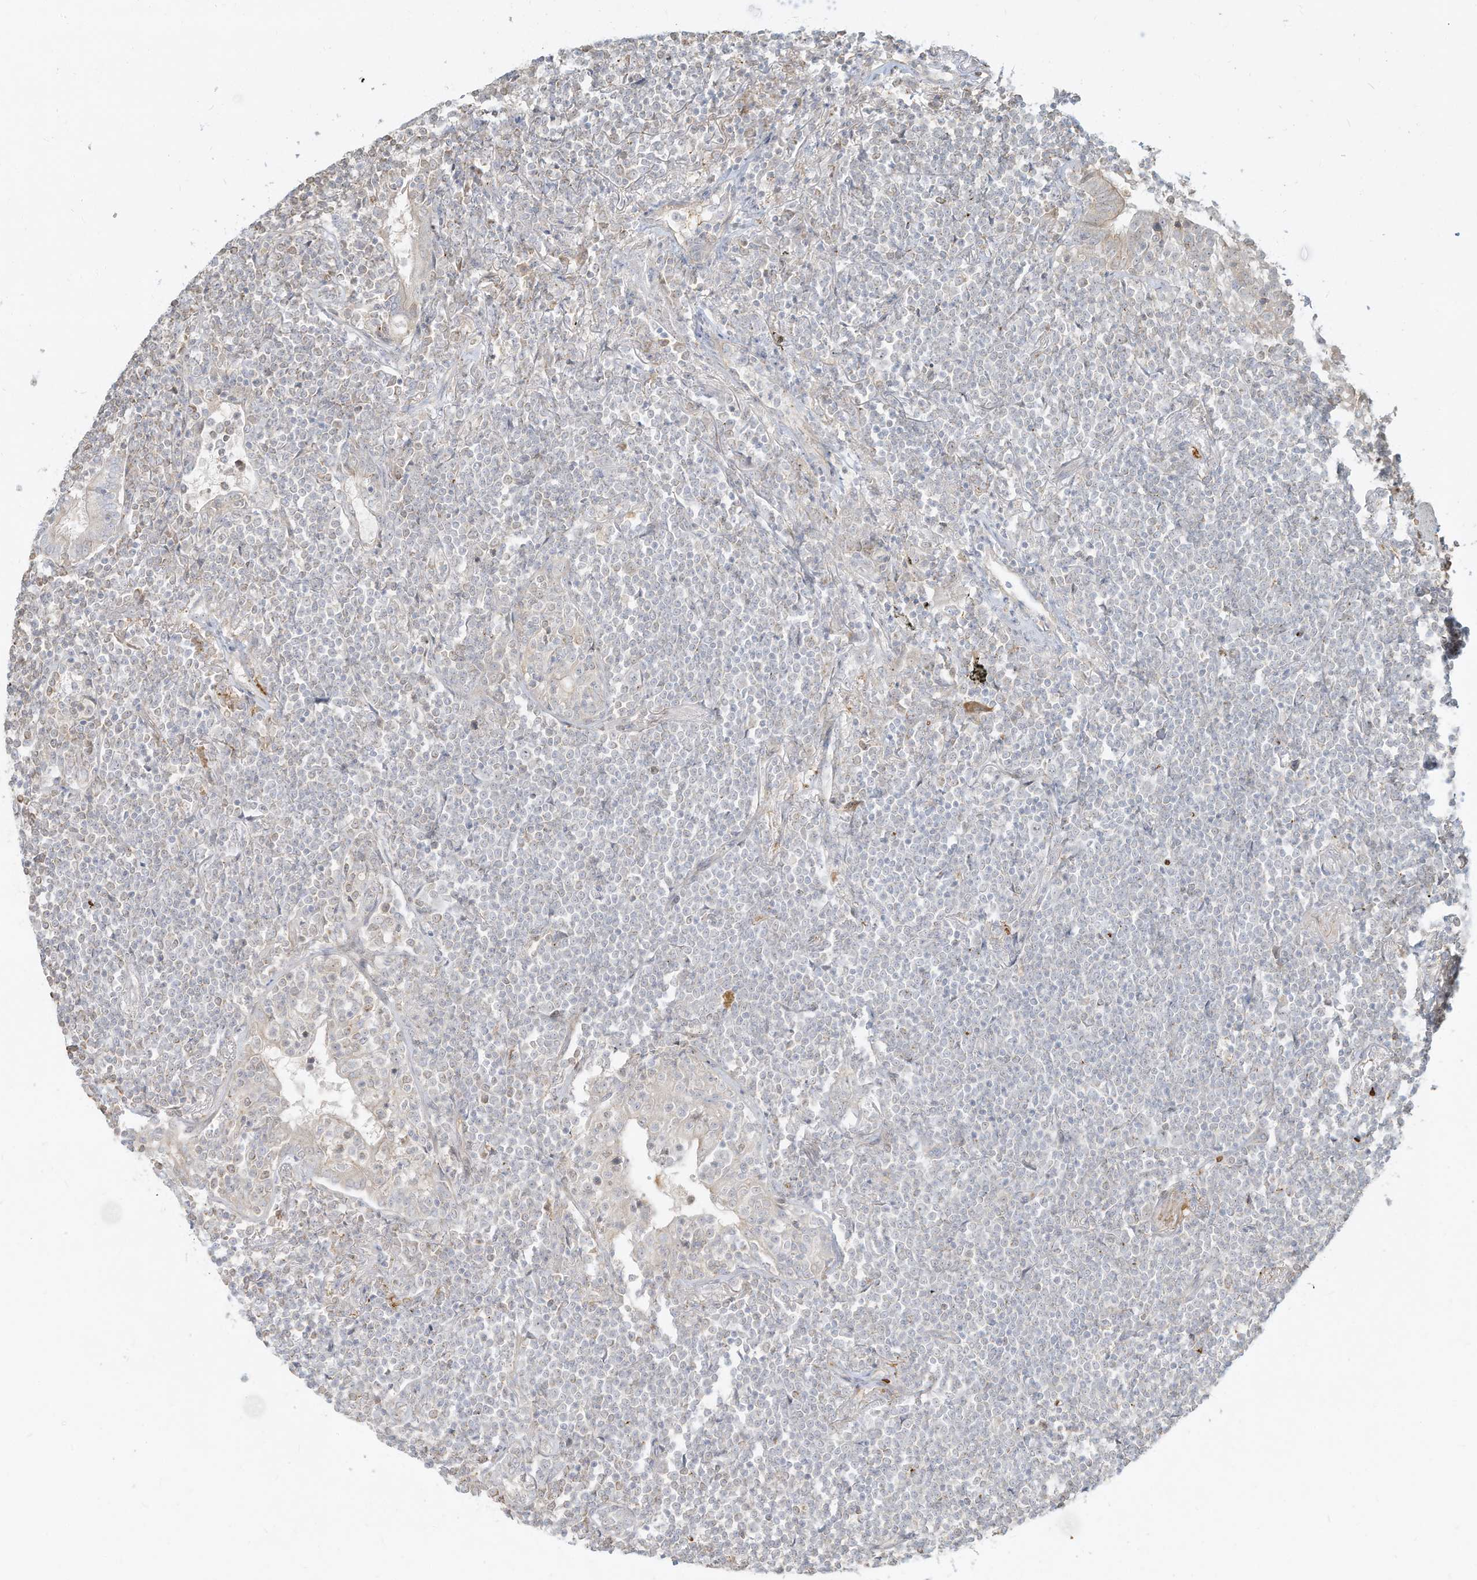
{"staining": {"intensity": "negative", "quantity": "none", "location": "none"}, "tissue": "lymphoma", "cell_type": "Tumor cells", "image_type": "cancer", "snomed": [{"axis": "morphology", "description": "Malignant lymphoma, non-Hodgkin's type, Low grade"}, {"axis": "topography", "description": "Lung"}], "caption": "Tumor cells show no significant protein staining in malignant lymphoma, non-Hodgkin's type (low-grade).", "gene": "OFD1", "patient": {"sex": "female", "age": 71}}